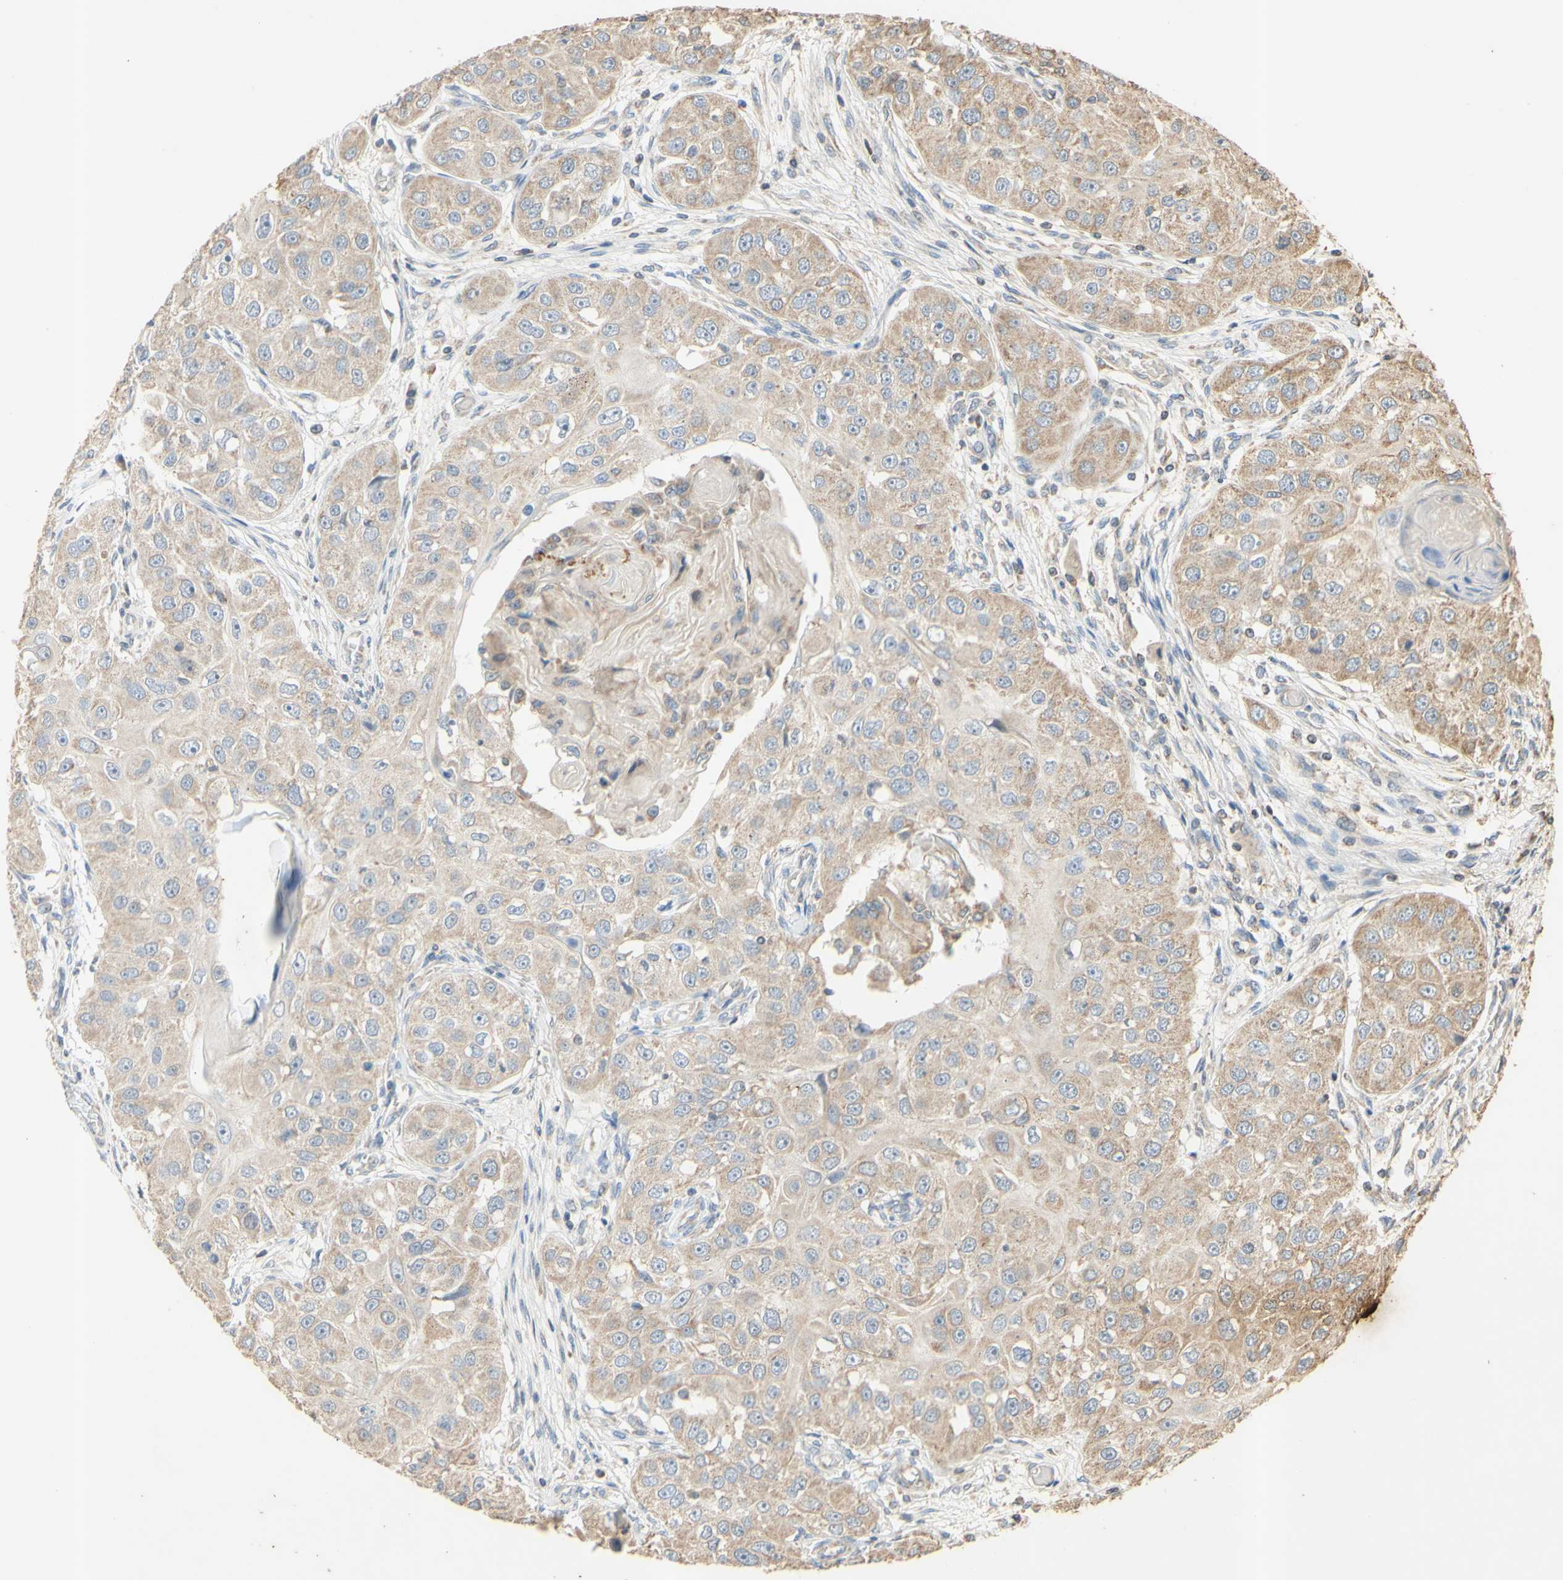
{"staining": {"intensity": "moderate", "quantity": "25%-75%", "location": "cytoplasmic/membranous"}, "tissue": "head and neck cancer", "cell_type": "Tumor cells", "image_type": "cancer", "snomed": [{"axis": "morphology", "description": "Normal tissue, NOS"}, {"axis": "morphology", "description": "Squamous cell carcinoma, NOS"}, {"axis": "topography", "description": "Skeletal muscle"}, {"axis": "topography", "description": "Head-Neck"}], "caption": "Immunohistochemical staining of human head and neck cancer demonstrates medium levels of moderate cytoplasmic/membranous protein expression in approximately 25%-75% of tumor cells. The staining was performed using DAB (3,3'-diaminobenzidine), with brown indicating positive protein expression. Nuclei are stained blue with hematoxylin.", "gene": "PTGIS", "patient": {"sex": "male", "age": 51}}